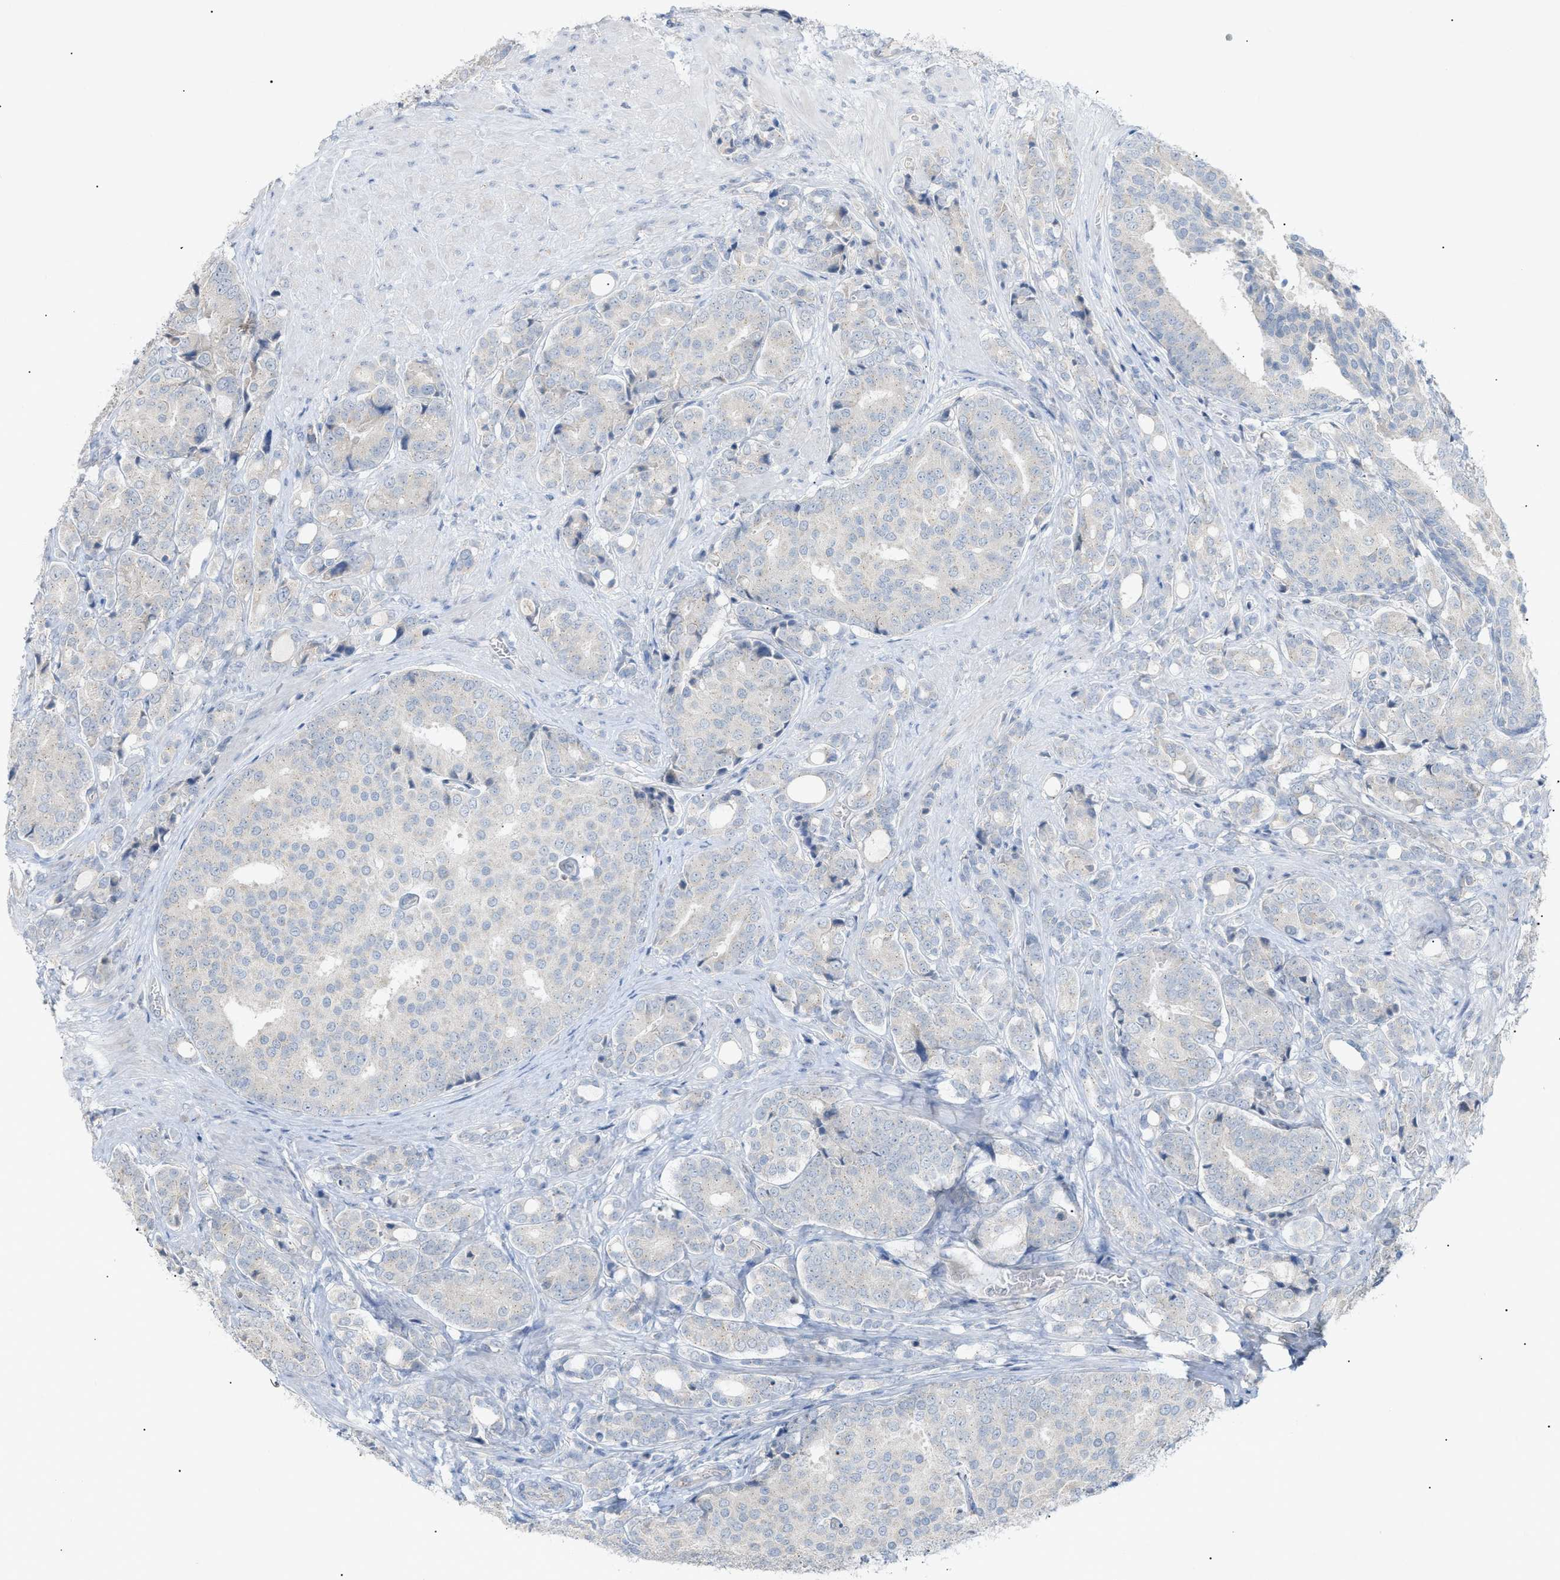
{"staining": {"intensity": "negative", "quantity": "none", "location": "none"}, "tissue": "prostate cancer", "cell_type": "Tumor cells", "image_type": "cancer", "snomed": [{"axis": "morphology", "description": "Adenocarcinoma, High grade"}, {"axis": "topography", "description": "Prostate"}], "caption": "Protein analysis of prostate adenocarcinoma (high-grade) exhibits no significant positivity in tumor cells.", "gene": "SLC25A31", "patient": {"sex": "male", "age": 50}}